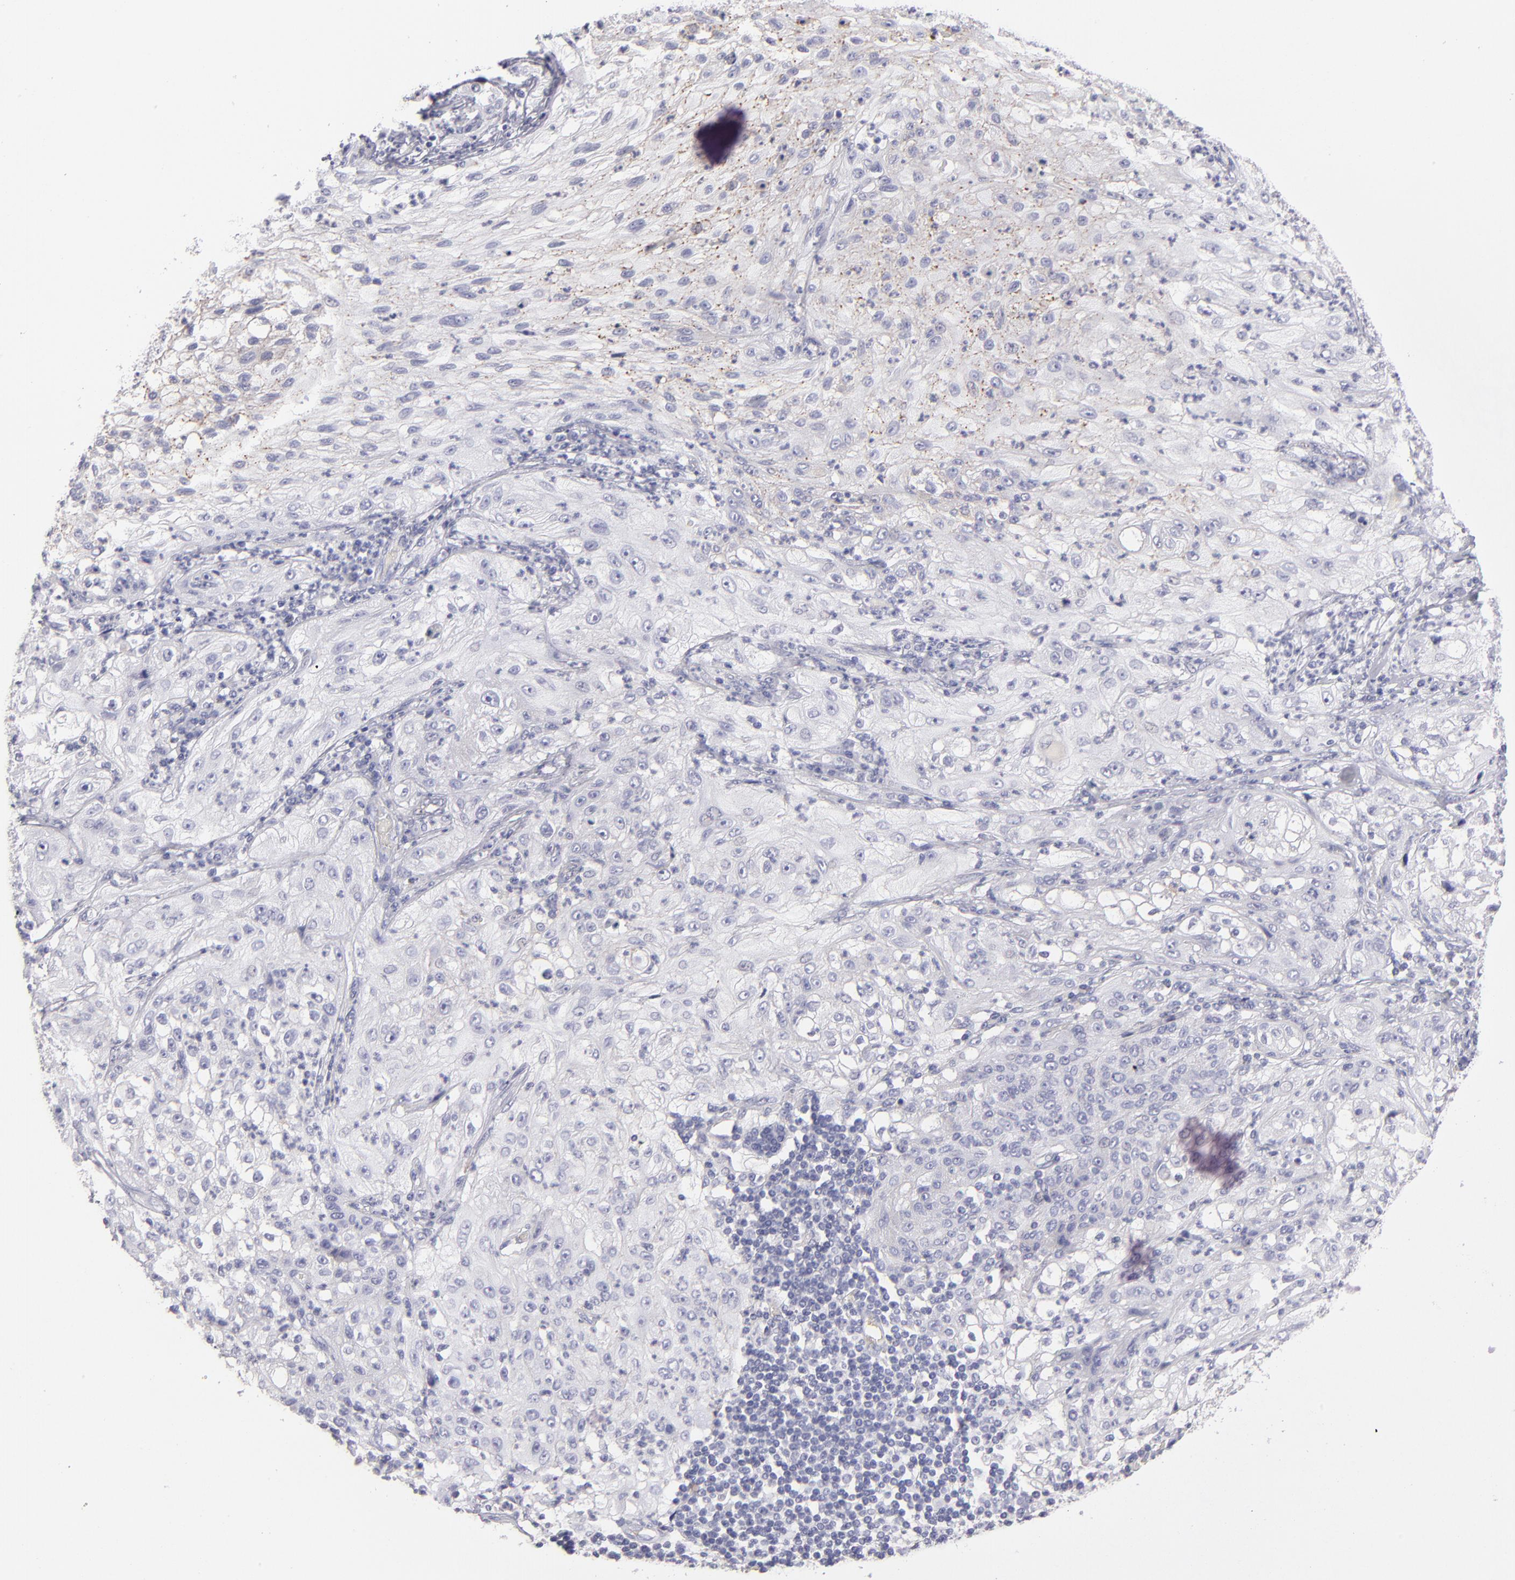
{"staining": {"intensity": "negative", "quantity": "none", "location": "none"}, "tissue": "lung cancer", "cell_type": "Tumor cells", "image_type": "cancer", "snomed": [{"axis": "morphology", "description": "Inflammation, NOS"}, {"axis": "morphology", "description": "Squamous cell carcinoma, NOS"}, {"axis": "topography", "description": "Lymph node"}, {"axis": "topography", "description": "Soft tissue"}, {"axis": "topography", "description": "Lung"}], "caption": "A high-resolution histopathology image shows IHC staining of lung cancer, which displays no significant positivity in tumor cells.", "gene": "ABCC4", "patient": {"sex": "male", "age": 66}}